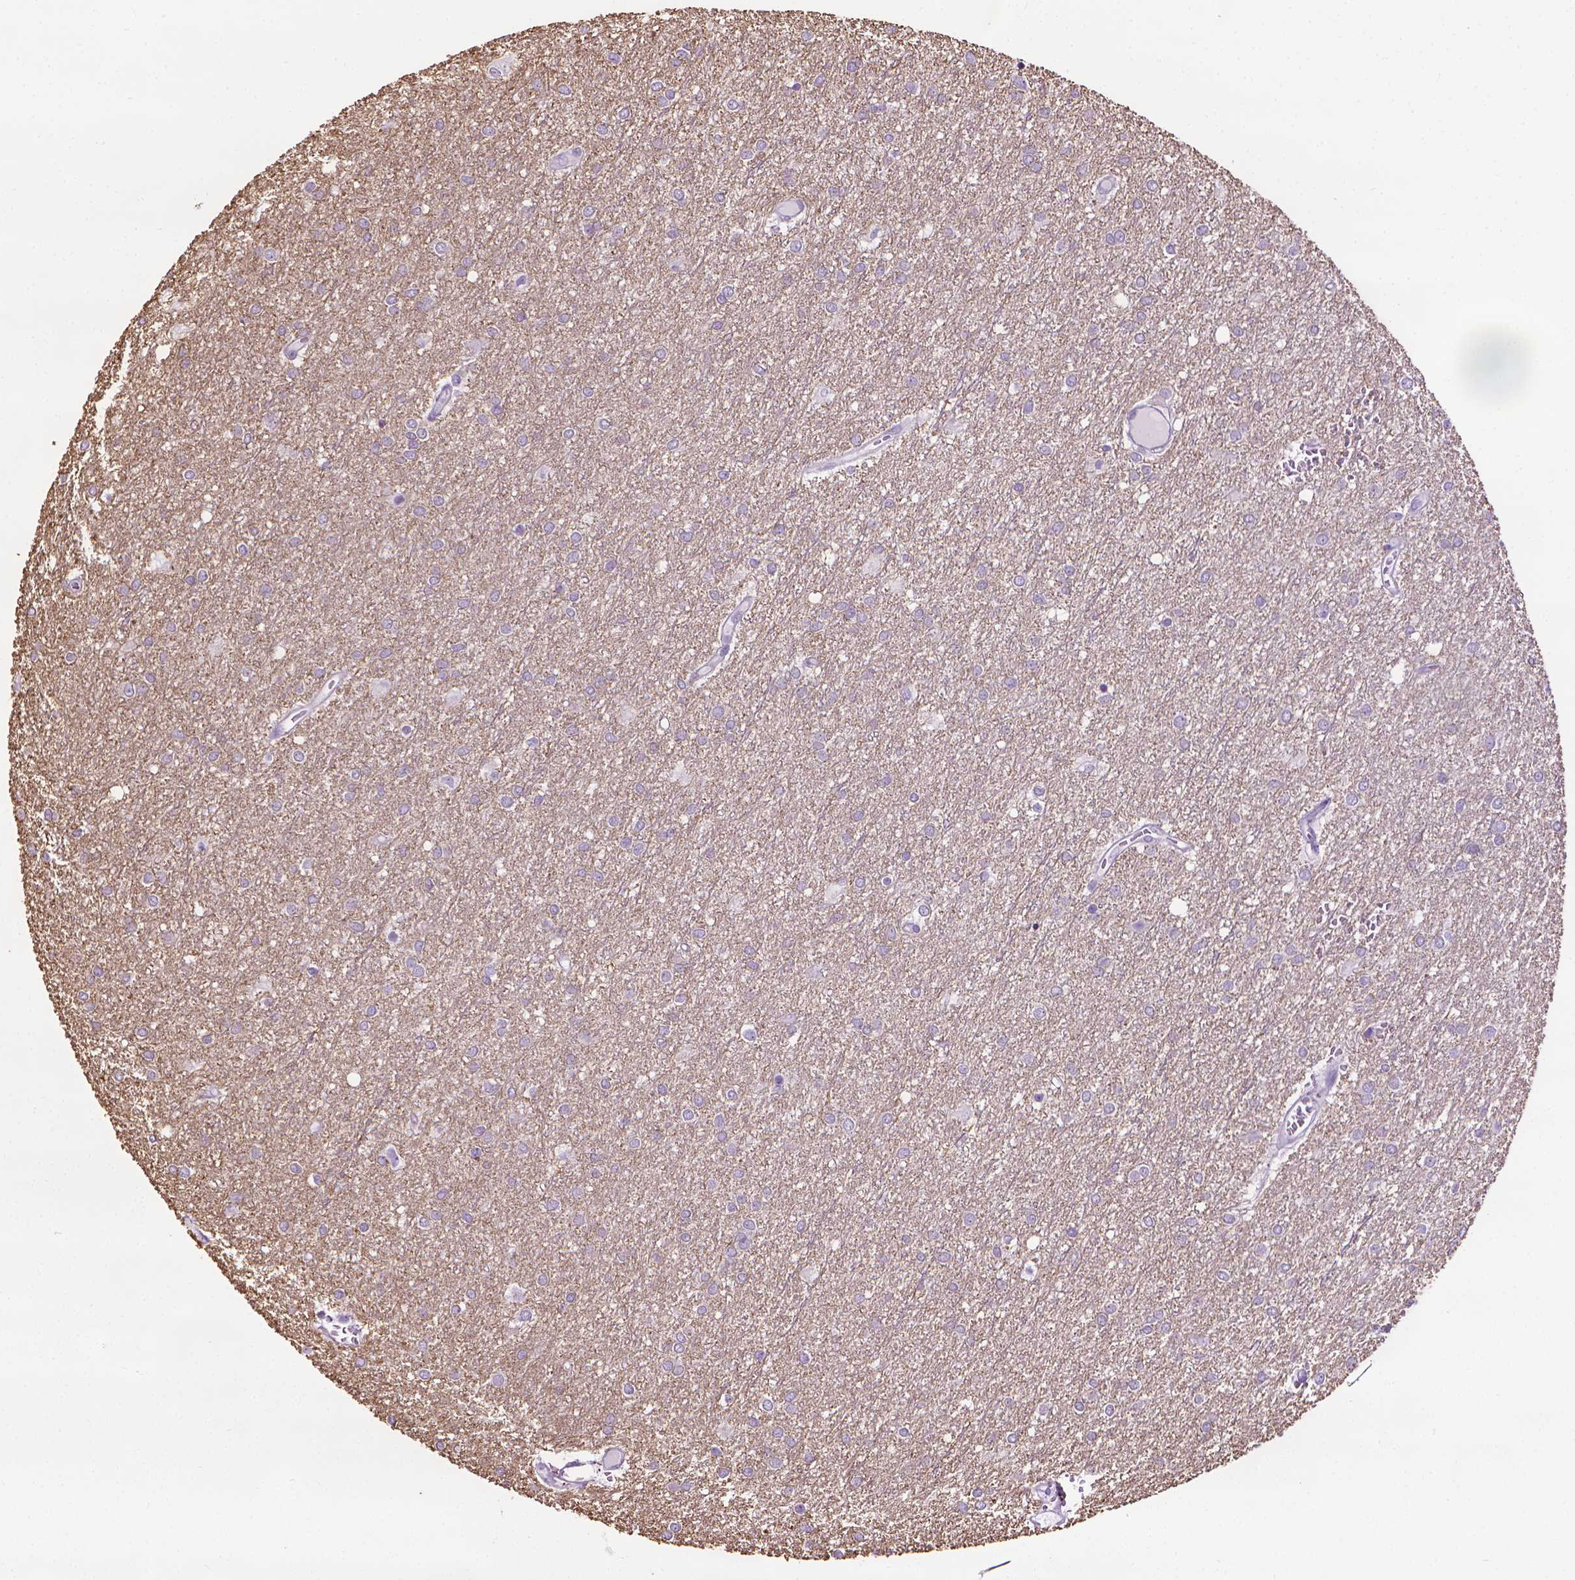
{"staining": {"intensity": "negative", "quantity": "none", "location": "none"}, "tissue": "glioma", "cell_type": "Tumor cells", "image_type": "cancer", "snomed": [{"axis": "morphology", "description": "Glioma, malignant, High grade"}, {"axis": "topography", "description": "Brain"}], "caption": "Image shows no significant protein staining in tumor cells of glioma. (DAB (3,3'-diaminobenzidine) immunohistochemistry visualized using brightfield microscopy, high magnification).", "gene": "DNAI7", "patient": {"sex": "female", "age": 61}}